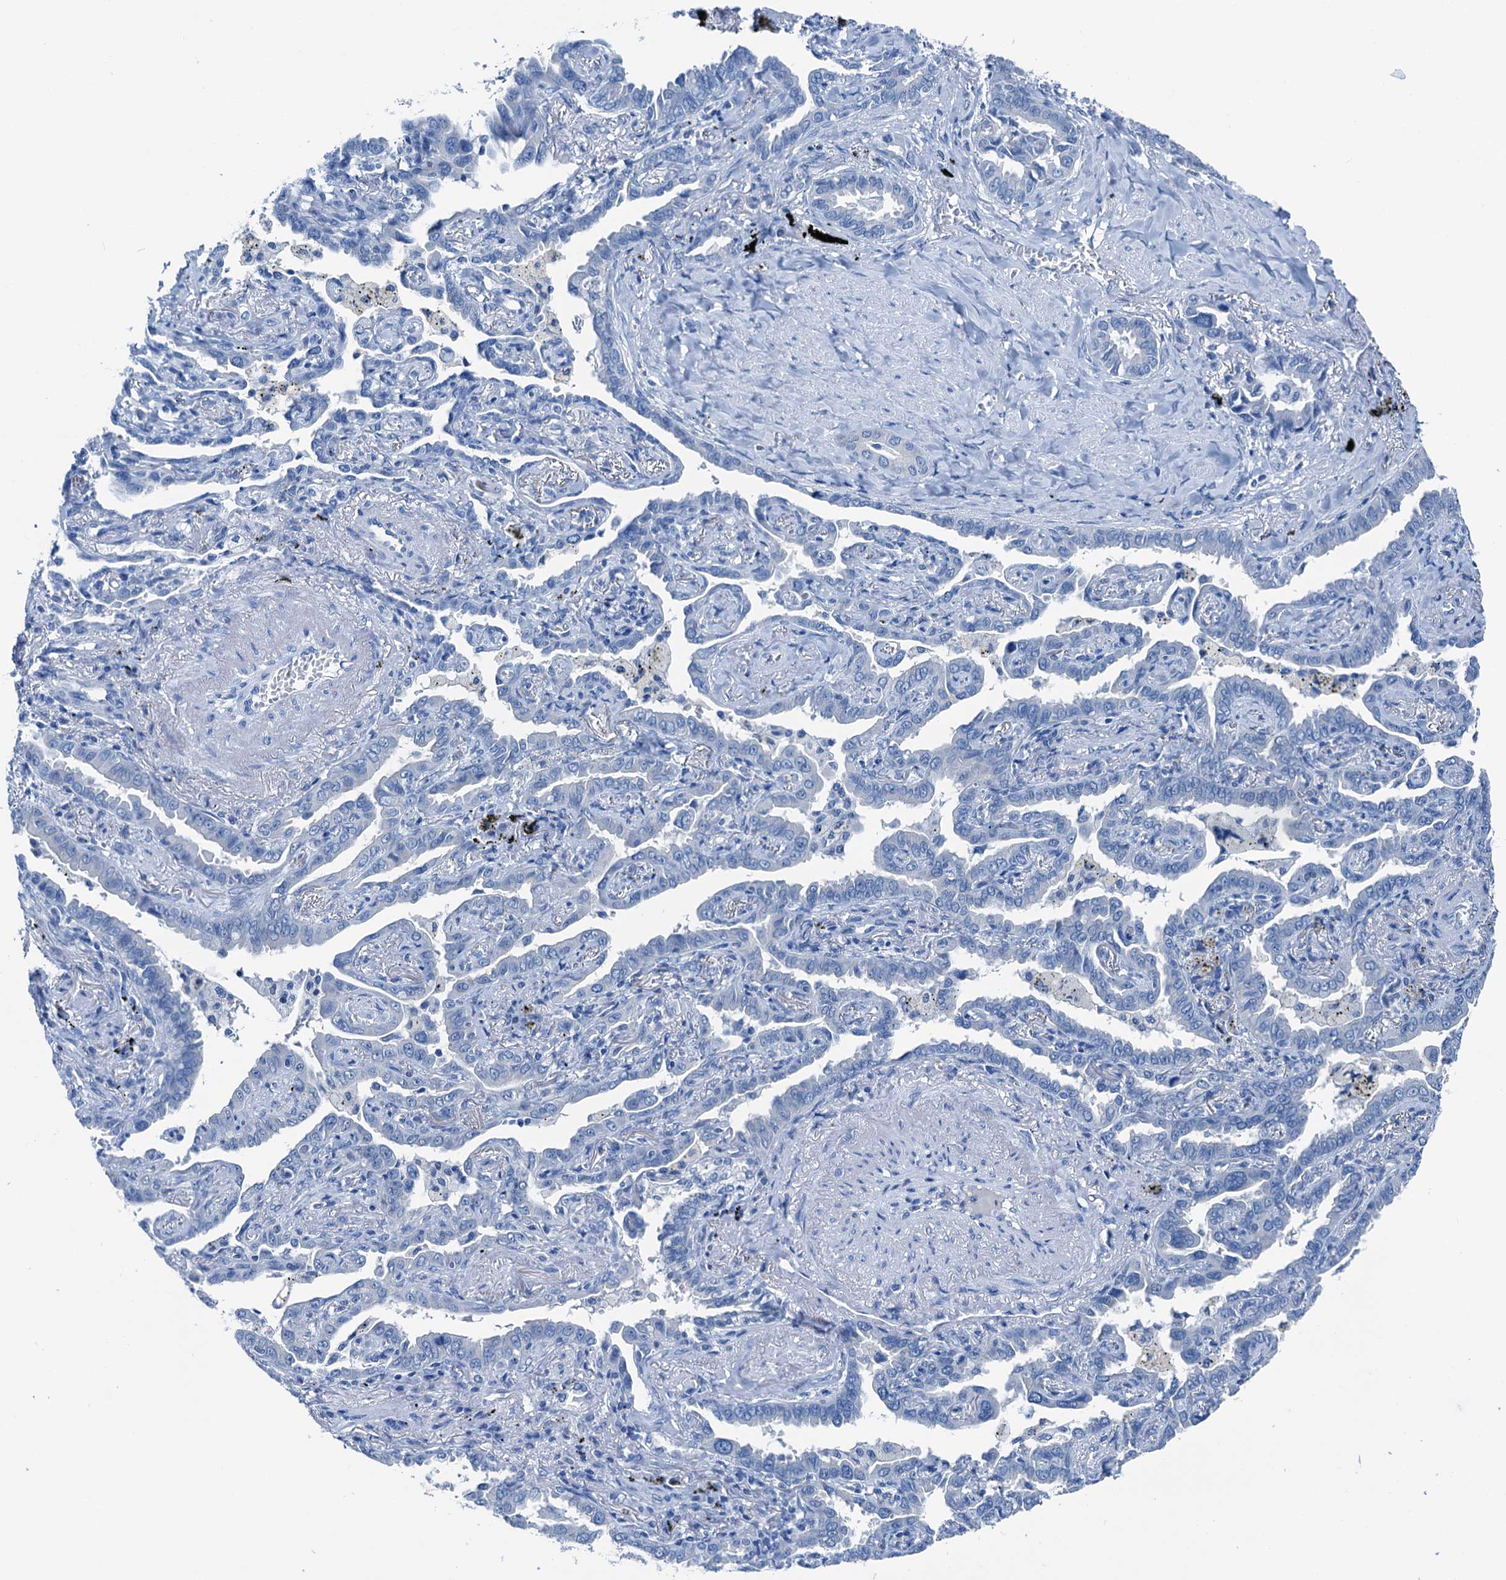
{"staining": {"intensity": "negative", "quantity": "none", "location": "none"}, "tissue": "lung cancer", "cell_type": "Tumor cells", "image_type": "cancer", "snomed": [{"axis": "morphology", "description": "Adenocarcinoma, NOS"}, {"axis": "topography", "description": "Lung"}], "caption": "This is an immunohistochemistry (IHC) histopathology image of lung cancer (adenocarcinoma). There is no positivity in tumor cells.", "gene": "CBLN3", "patient": {"sex": "male", "age": 67}}